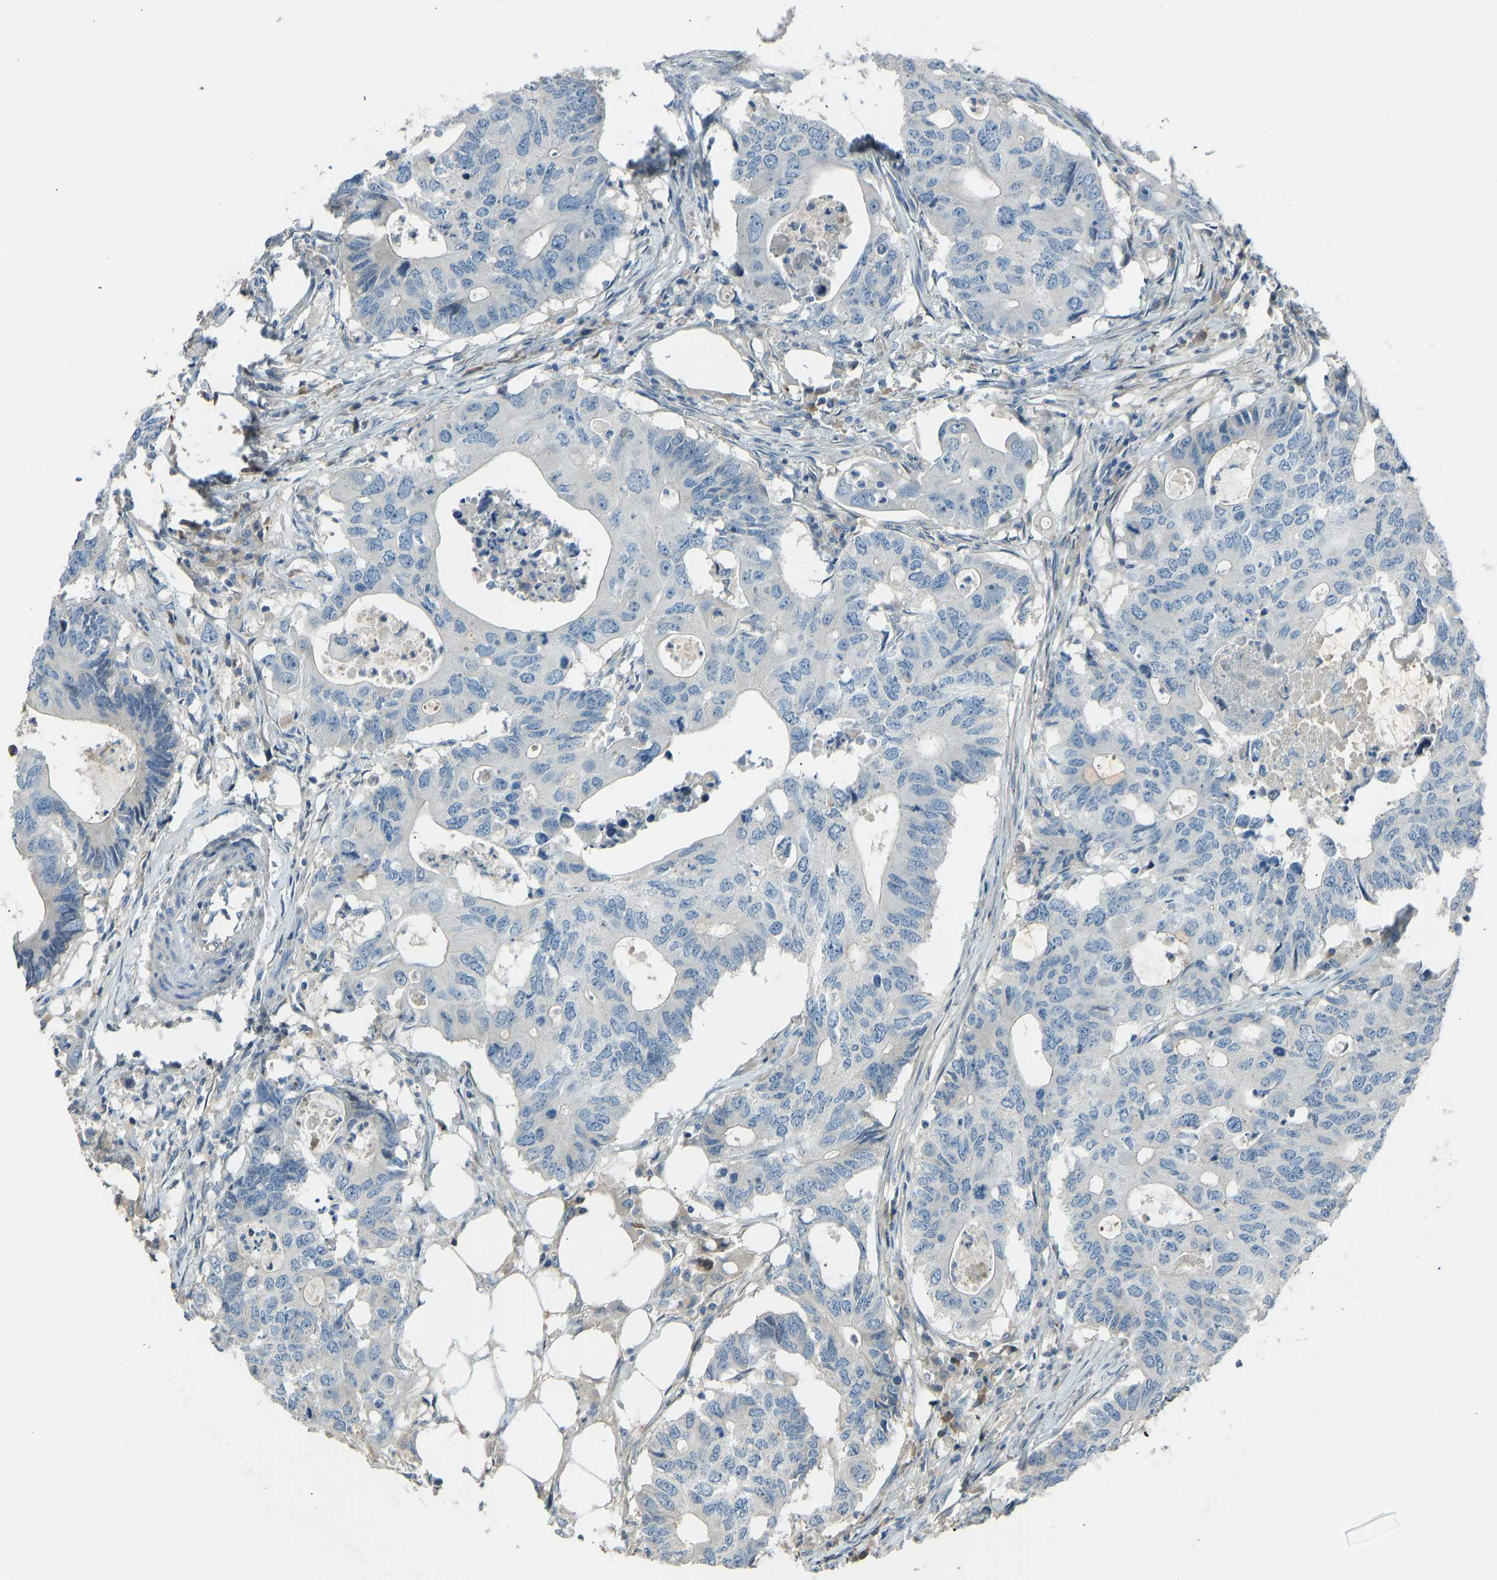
{"staining": {"intensity": "negative", "quantity": "none", "location": "none"}, "tissue": "colorectal cancer", "cell_type": "Tumor cells", "image_type": "cancer", "snomed": [{"axis": "morphology", "description": "Adenocarcinoma, NOS"}, {"axis": "topography", "description": "Colon"}], "caption": "A photomicrograph of human adenocarcinoma (colorectal) is negative for staining in tumor cells.", "gene": "FBLN2", "patient": {"sex": "male", "age": 71}}